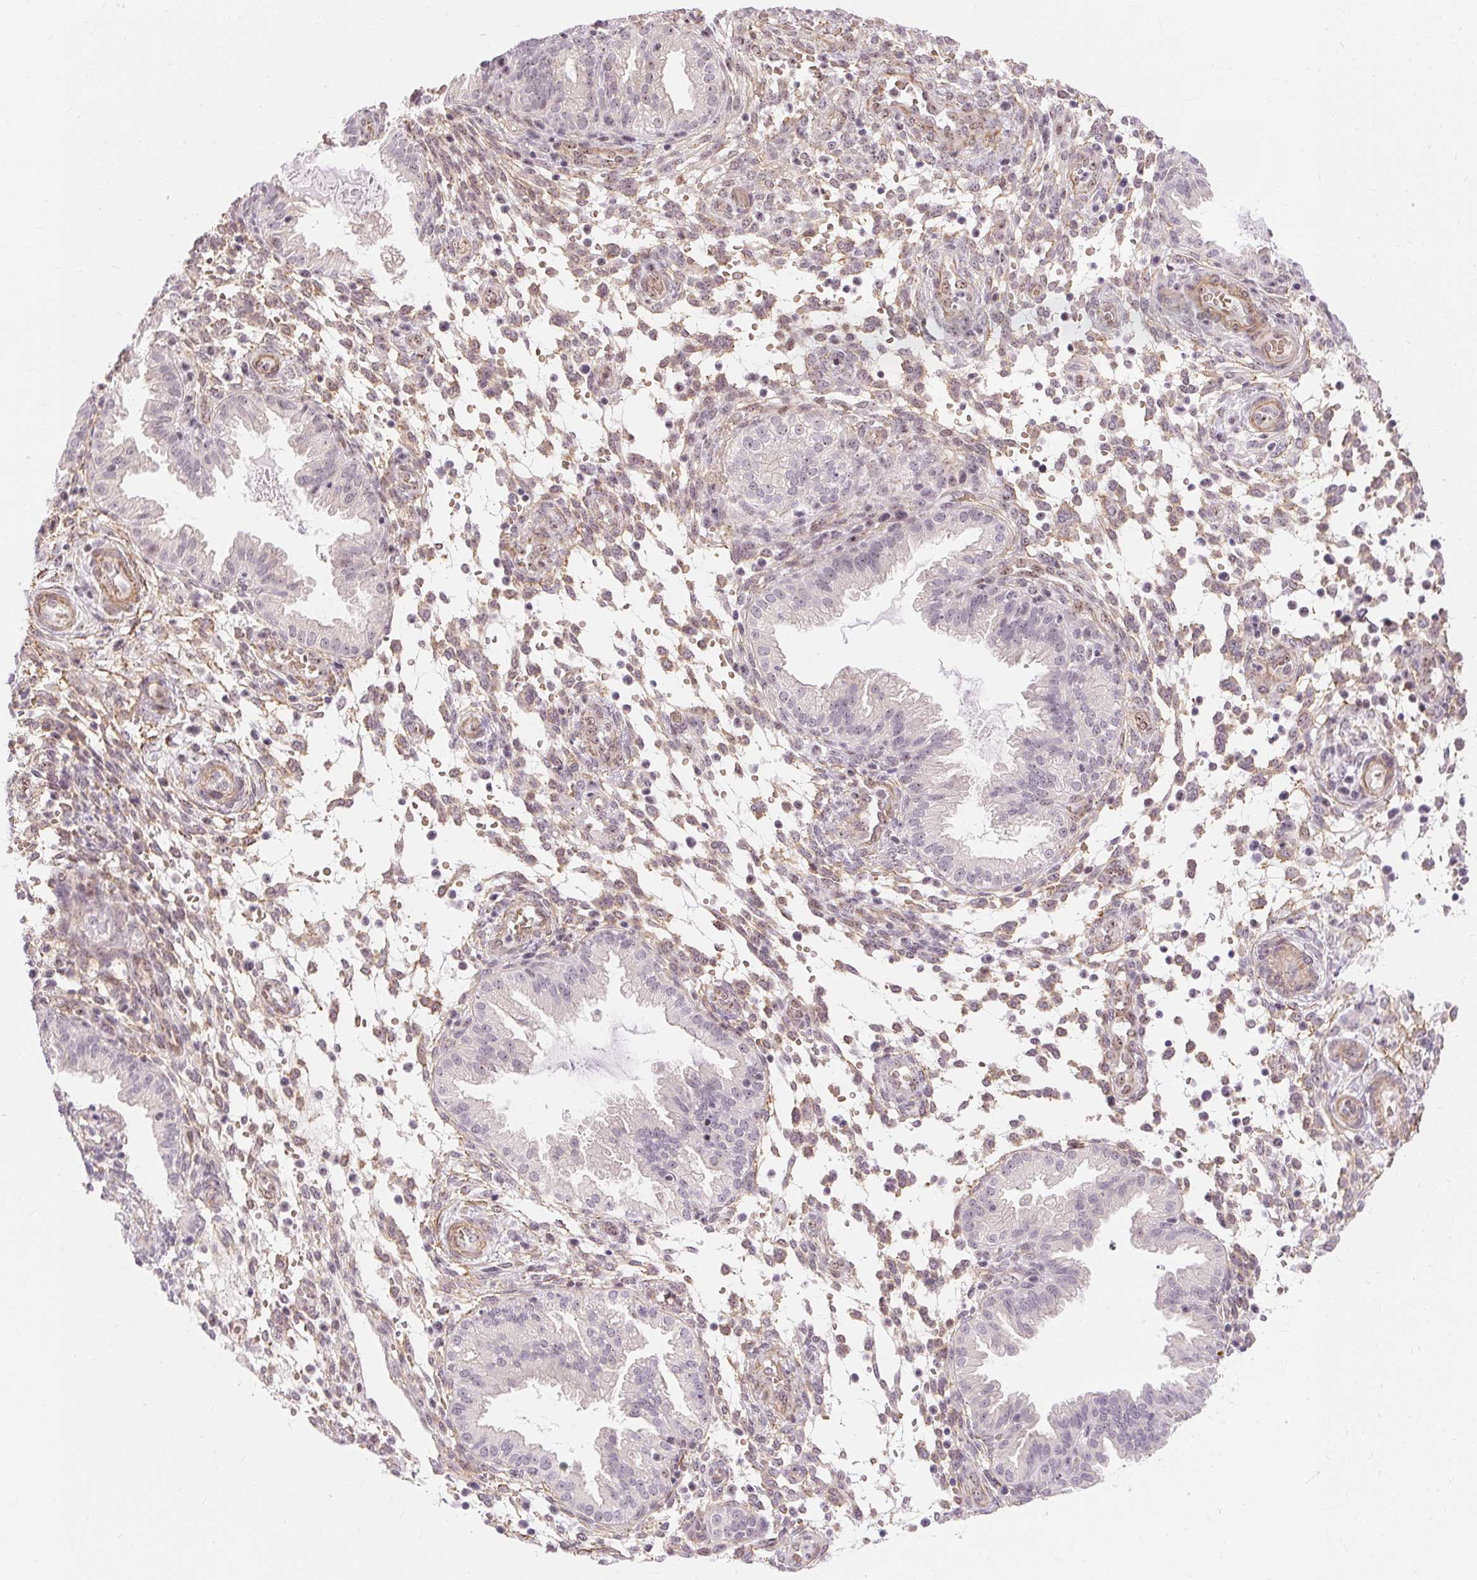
{"staining": {"intensity": "weak", "quantity": "<25%", "location": "nuclear"}, "tissue": "endometrium", "cell_type": "Cells in endometrial stroma", "image_type": "normal", "snomed": [{"axis": "morphology", "description": "Normal tissue, NOS"}, {"axis": "topography", "description": "Endometrium"}], "caption": "Immunohistochemistry (IHC) histopathology image of unremarkable endometrium stained for a protein (brown), which reveals no positivity in cells in endometrial stroma. (DAB immunohistochemistry (IHC), high magnification).", "gene": "OBP2A", "patient": {"sex": "female", "age": 33}}